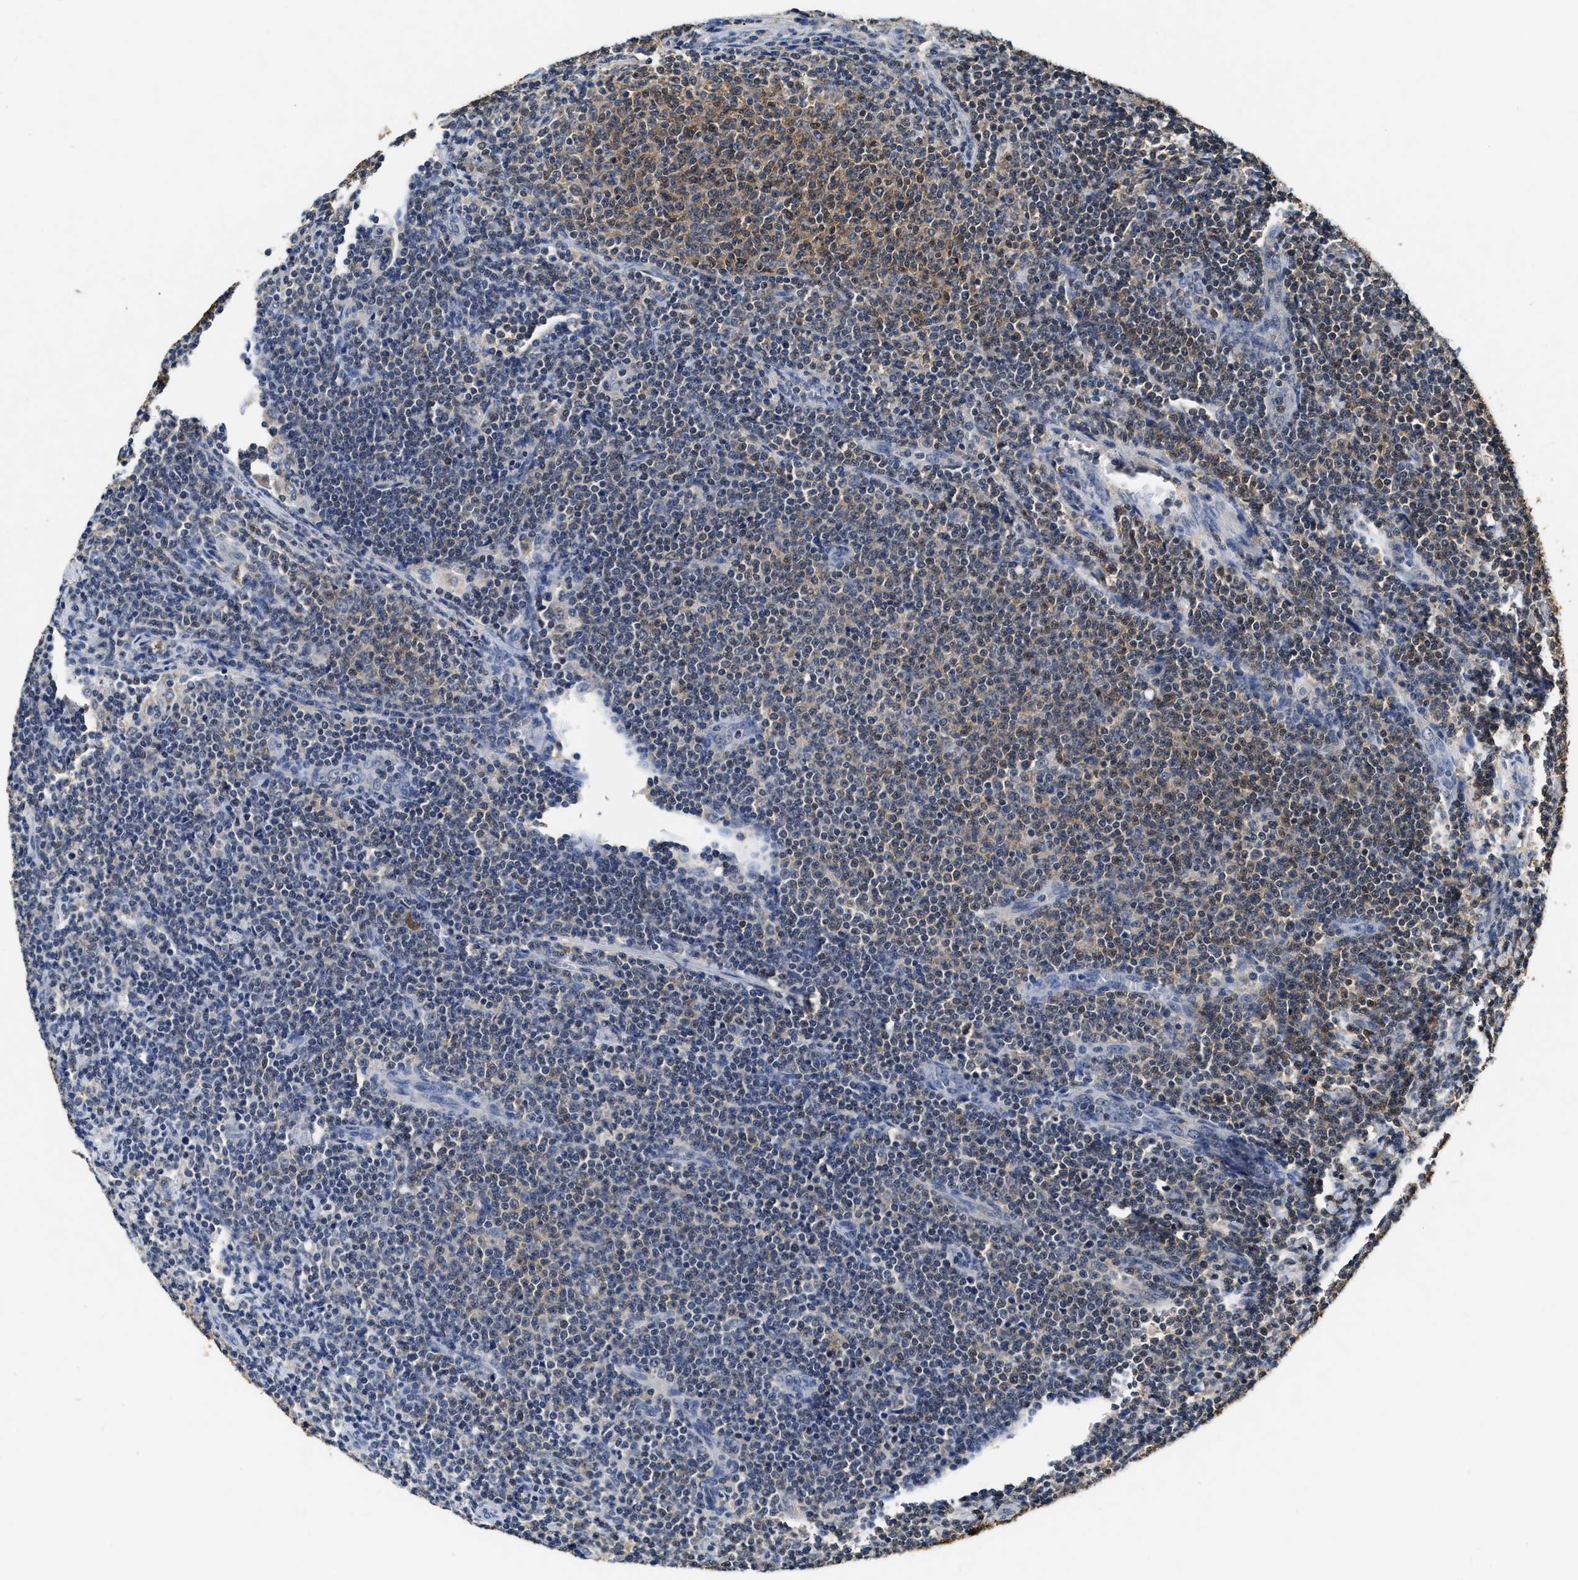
{"staining": {"intensity": "weak", "quantity": "25%-75%", "location": "cytoplasmic/membranous"}, "tissue": "lymphoma", "cell_type": "Tumor cells", "image_type": "cancer", "snomed": [{"axis": "morphology", "description": "Malignant lymphoma, non-Hodgkin's type, Low grade"}, {"axis": "topography", "description": "Lymph node"}], "caption": "The histopathology image displays immunohistochemical staining of malignant lymphoma, non-Hodgkin's type (low-grade). There is weak cytoplasmic/membranous expression is seen in about 25%-75% of tumor cells.", "gene": "ACAT2", "patient": {"sex": "male", "age": 66}}